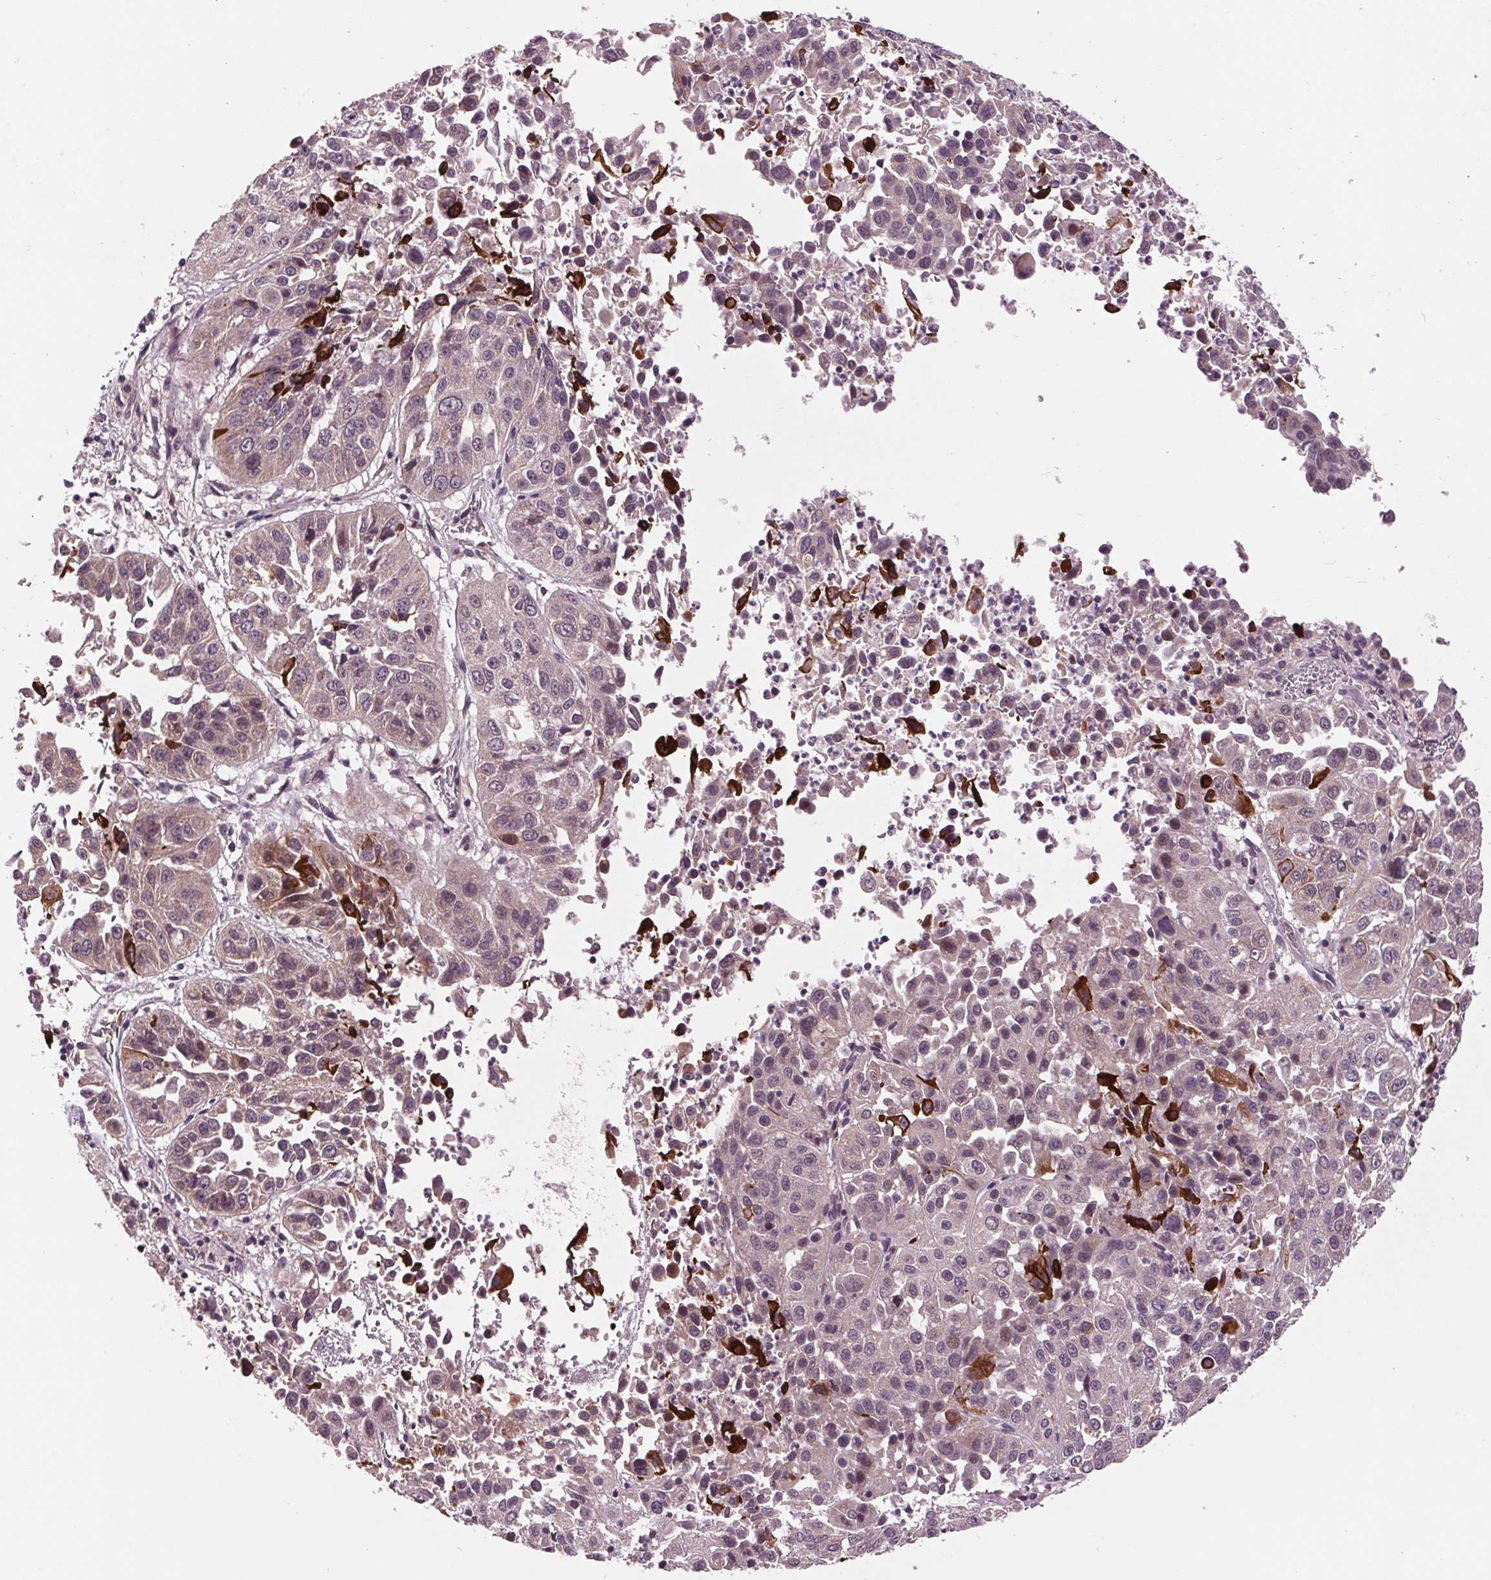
{"staining": {"intensity": "strong", "quantity": "<25%", "location": "cytoplasmic/membranous"}, "tissue": "lung cancer", "cell_type": "Tumor cells", "image_type": "cancer", "snomed": [{"axis": "morphology", "description": "Squamous cell carcinoma, NOS"}, {"axis": "topography", "description": "Lung"}], "caption": "Tumor cells display medium levels of strong cytoplasmic/membranous expression in about <25% of cells in human squamous cell carcinoma (lung). Nuclei are stained in blue.", "gene": "MAPK8", "patient": {"sex": "female", "age": 61}}